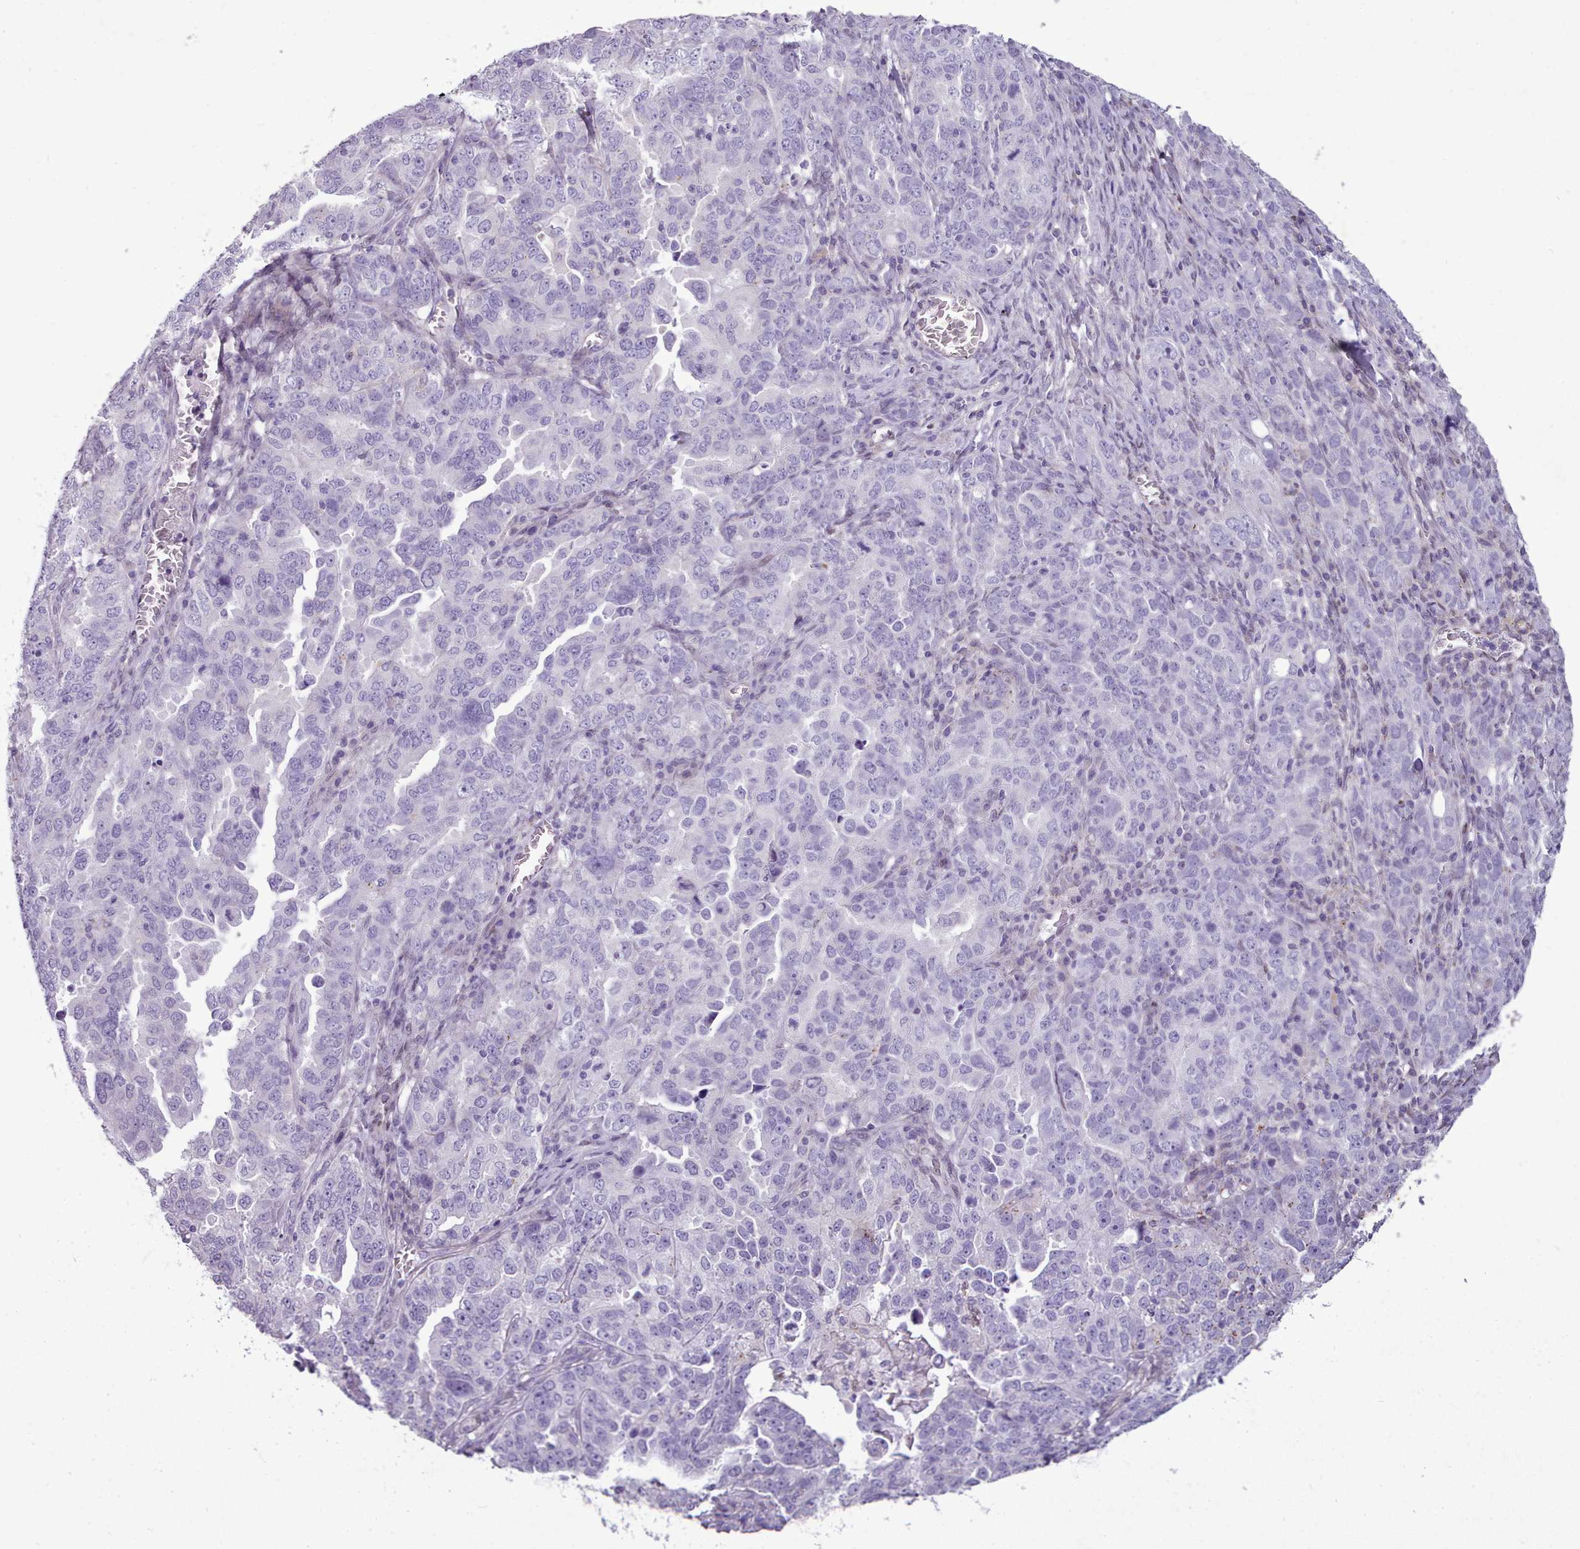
{"staining": {"intensity": "negative", "quantity": "none", "location": "none"}, "tissue": "ovarian cancer", "cell_type": "Tumor cells", "image_type": "cancer", "snomed": [{"axis": "morphology", "description": "Carcinoma, endometroid"}, {"axis": "topography", "description": "Ovary"}], "caption": "Immunohistochemical staining of endometroid carcinoma (ovarian) displays no significant staining in tumor cells.", "gene": "KCNT2", "patient": {"sex": "female", "age": 62}}